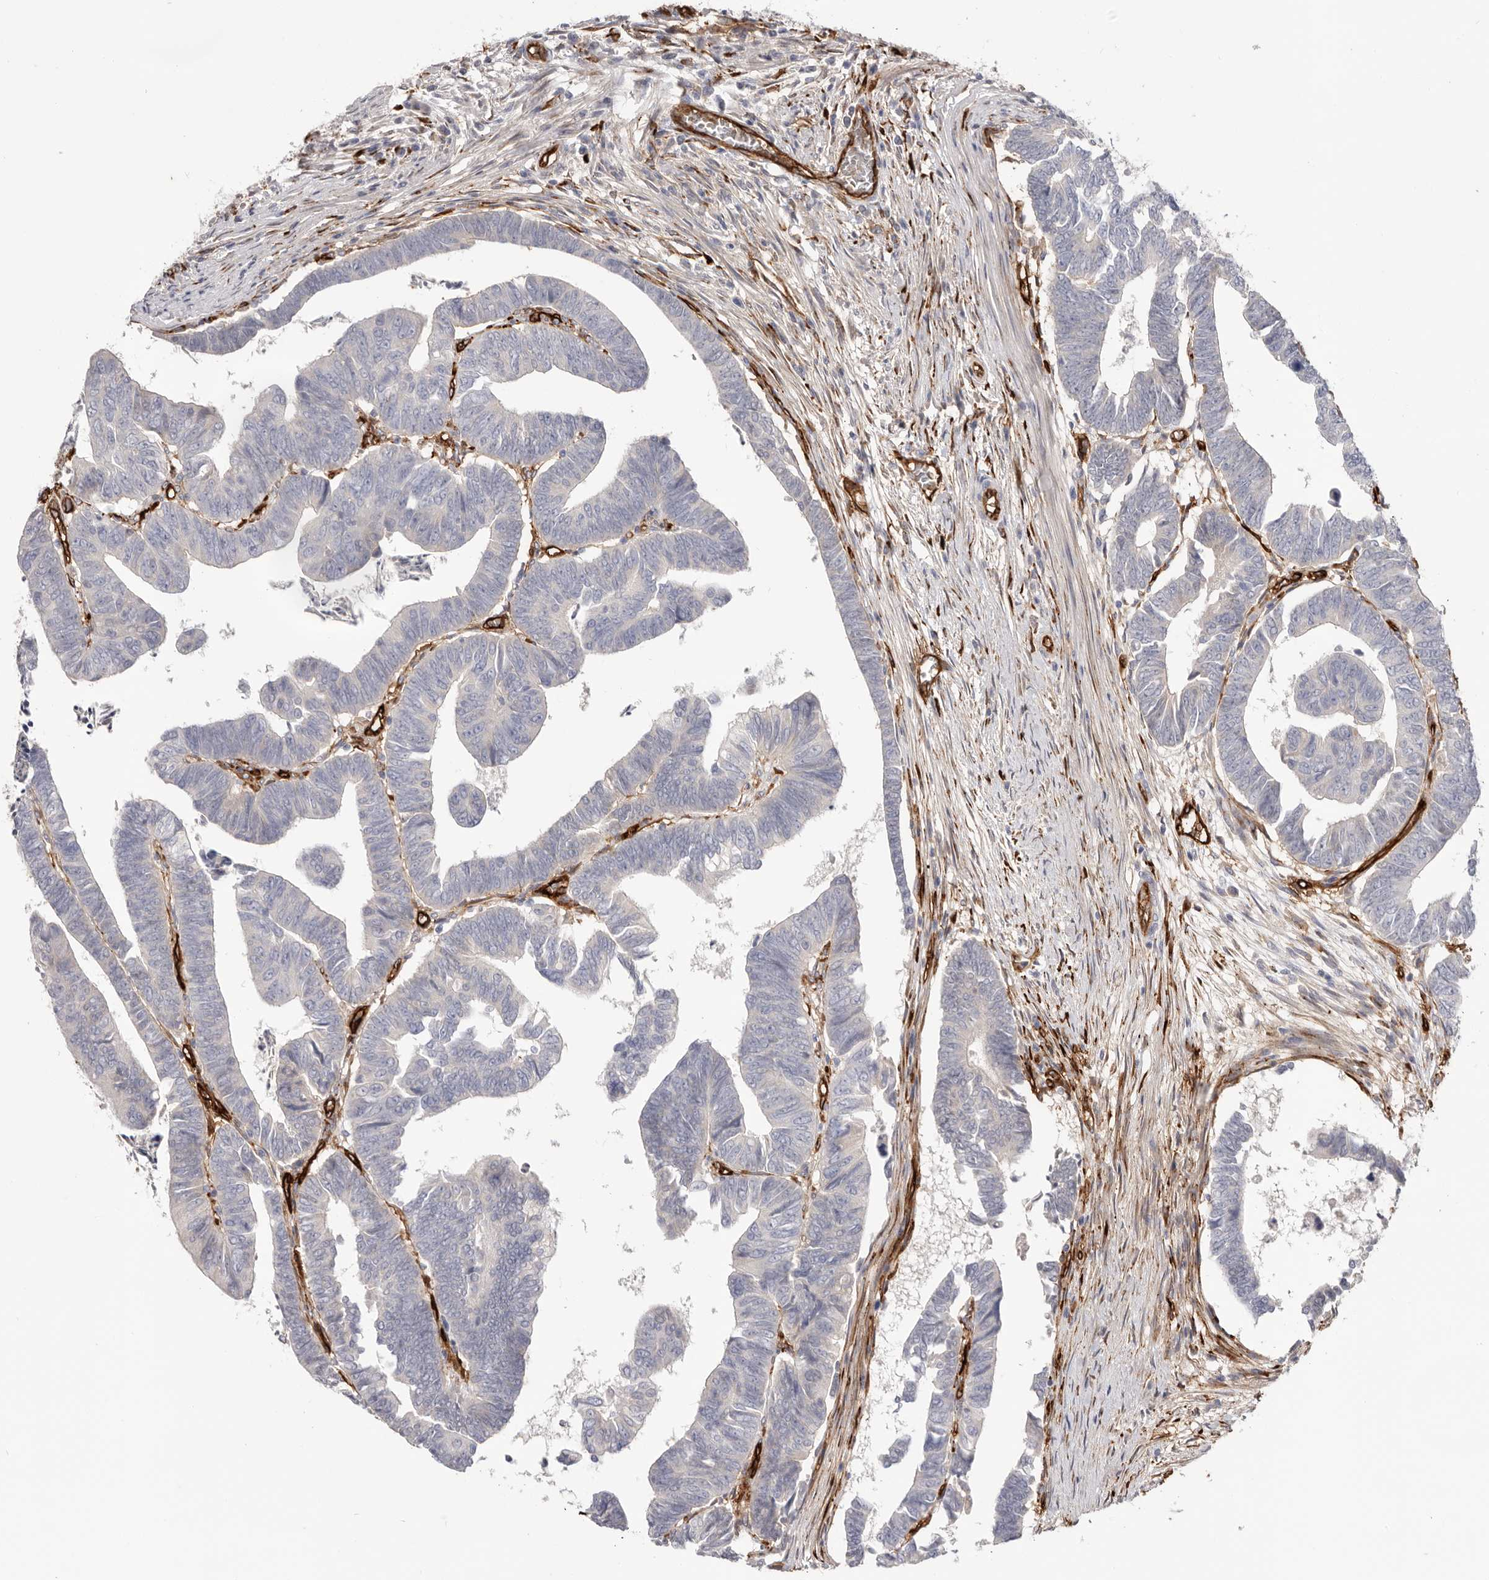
{"staining": {"intensity": "negative", "quantity": "none", "location": "none"}, "tissue": "colorectal cancer", "cell_type": "Tumor cells", "image_type": "cancer", "snomed": [{"axis": "morphology", "description": "Adenocarcinoma, NOS"}, {"axis": "topography", "description": "Rectum"}], "caption": "Tumor cells are negative for brown protein staining in colorectal adenocarcinoma.", "gene": "LRRC66", "patient": {"sex": "female", "age": 65}}